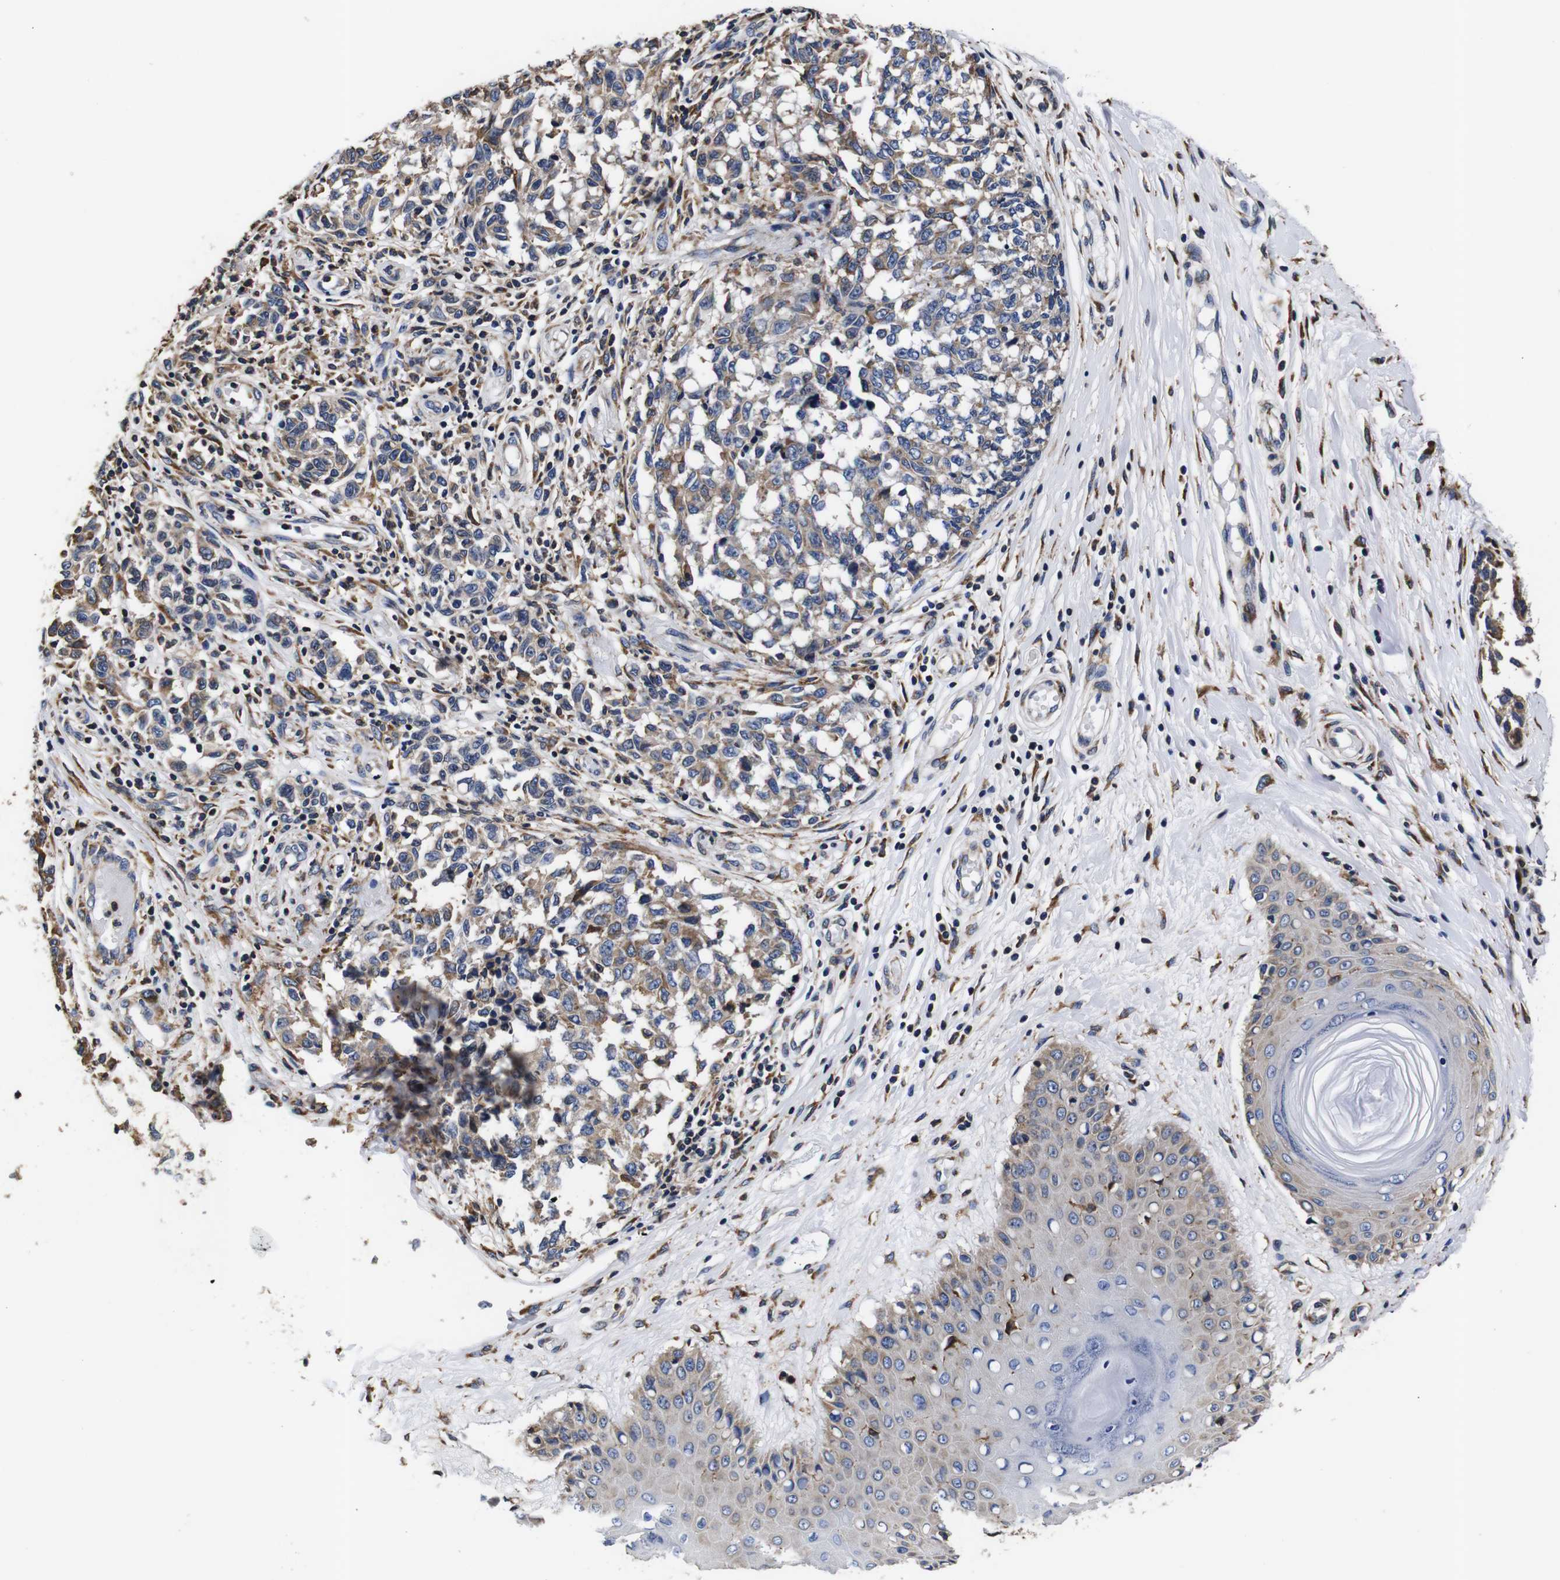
{"staining": {"intensity": "moderate", "quantity": ">75%", "location": "cytoplasmic/membranous"}, "tissue": "melanoma", "cell_type": "Tumor cells", "image_type": "cancer", "snomed": [{"axis": "morphology", "description": "Malignant melanoma, NOS"}, {"axis": "topography", "description": "Skin"}], "caption": "Immunohistochemistry (IHC) of human melanoma shows medium levels of moderate cytoplasmic/membranous expression in about >75% of tumor cells. Immunohistochemistry (IHC) stains the protein in brown and the nuclei are stained blue.", "gene": "PPIB", "patient": {"sex": "female", "age": 64}}